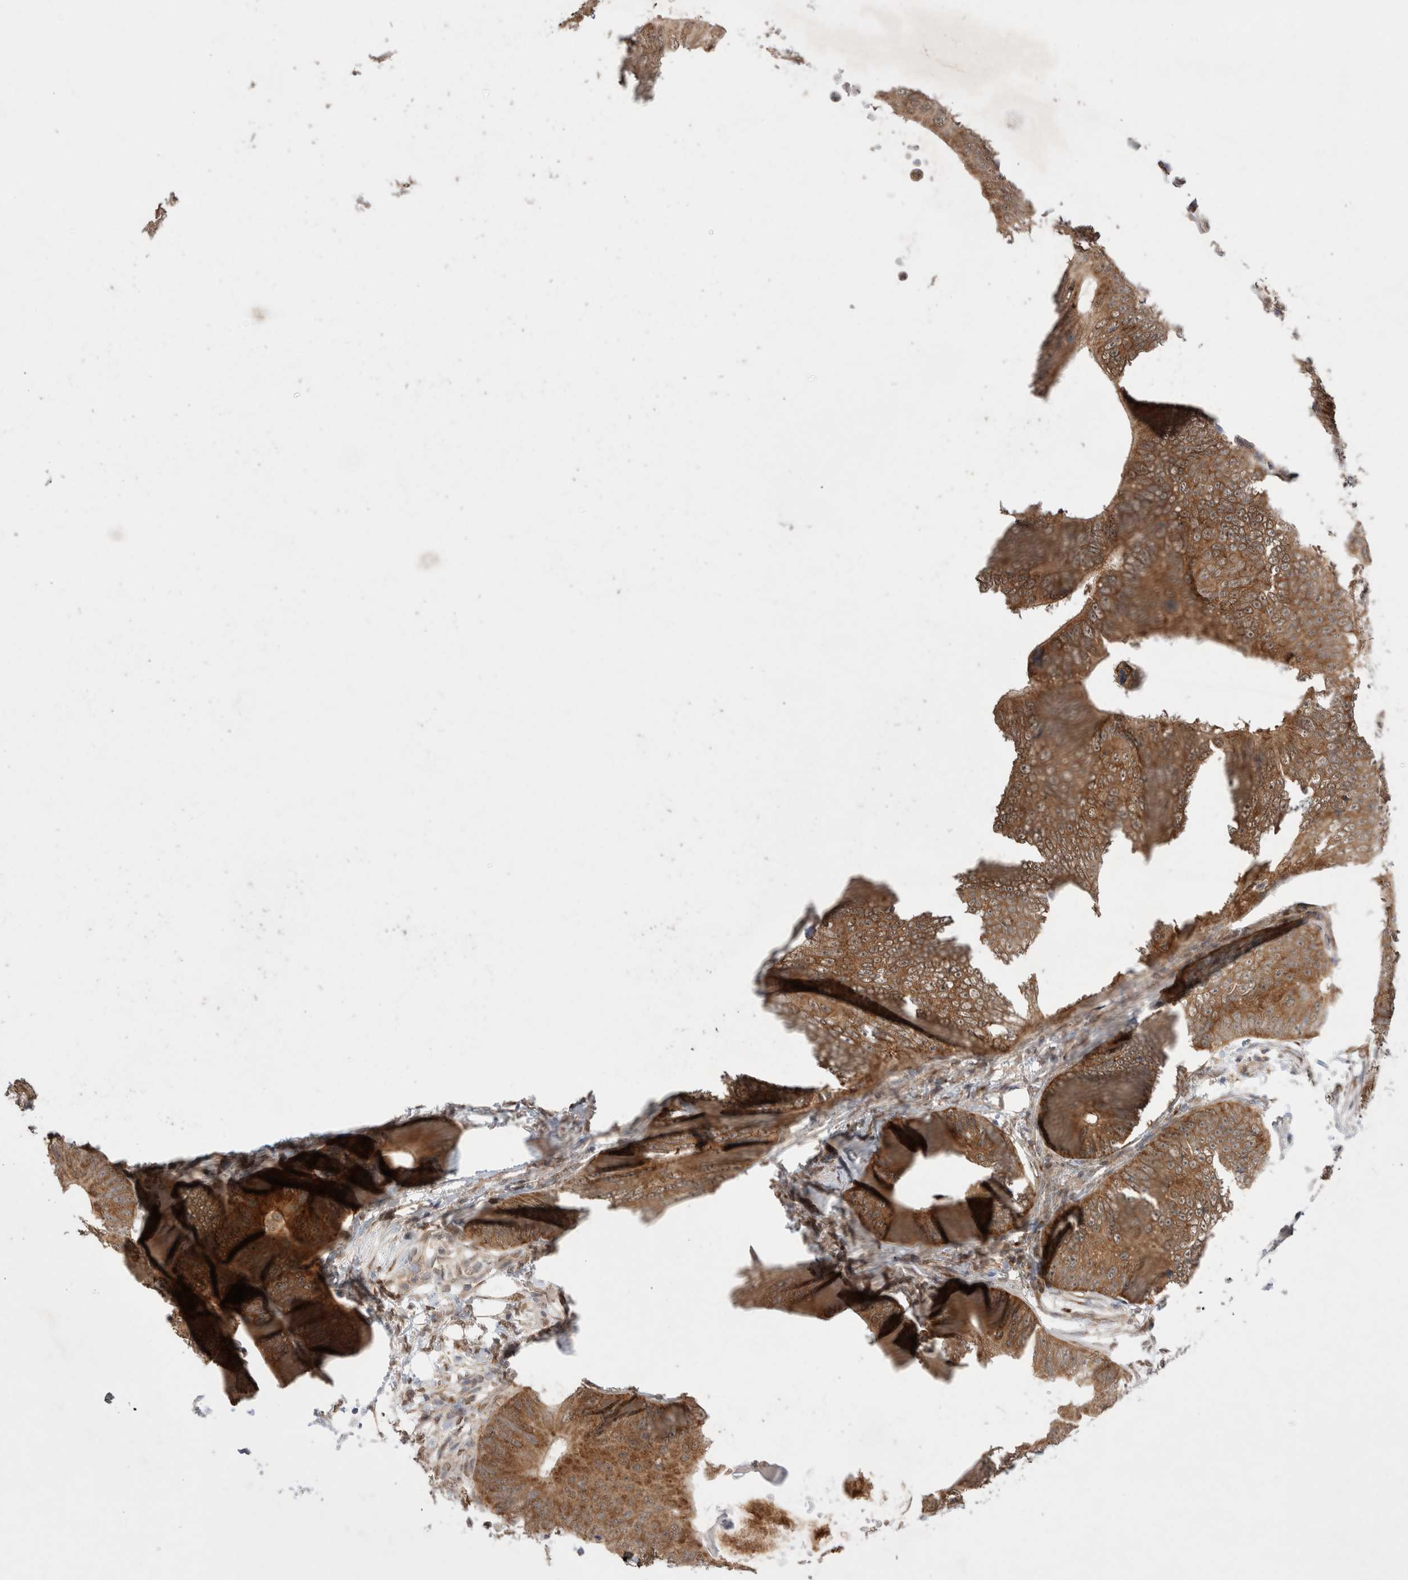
{"staining": {"intensity": "moderate", "quantity": ">75%", "location": "cytoplasmic/membranous"}, "tissue": "colorectal cancer", "cell_type": "Tumor cells", "image_type": "cancer", "snomed": [{"axis": "morphology", "description": "Adenocarcinoma, NOS"}, {"axis": "topography", "description": "Colon"}], "caption": "Protein staining of colorectal cancer (adenocarcinoma) tissue exhibits moderate cytoplasmic/membranous positivity in about >75% of tumor cells.", "gene": "WIPF2", "patient": {"sex": "male", "age": 56}}